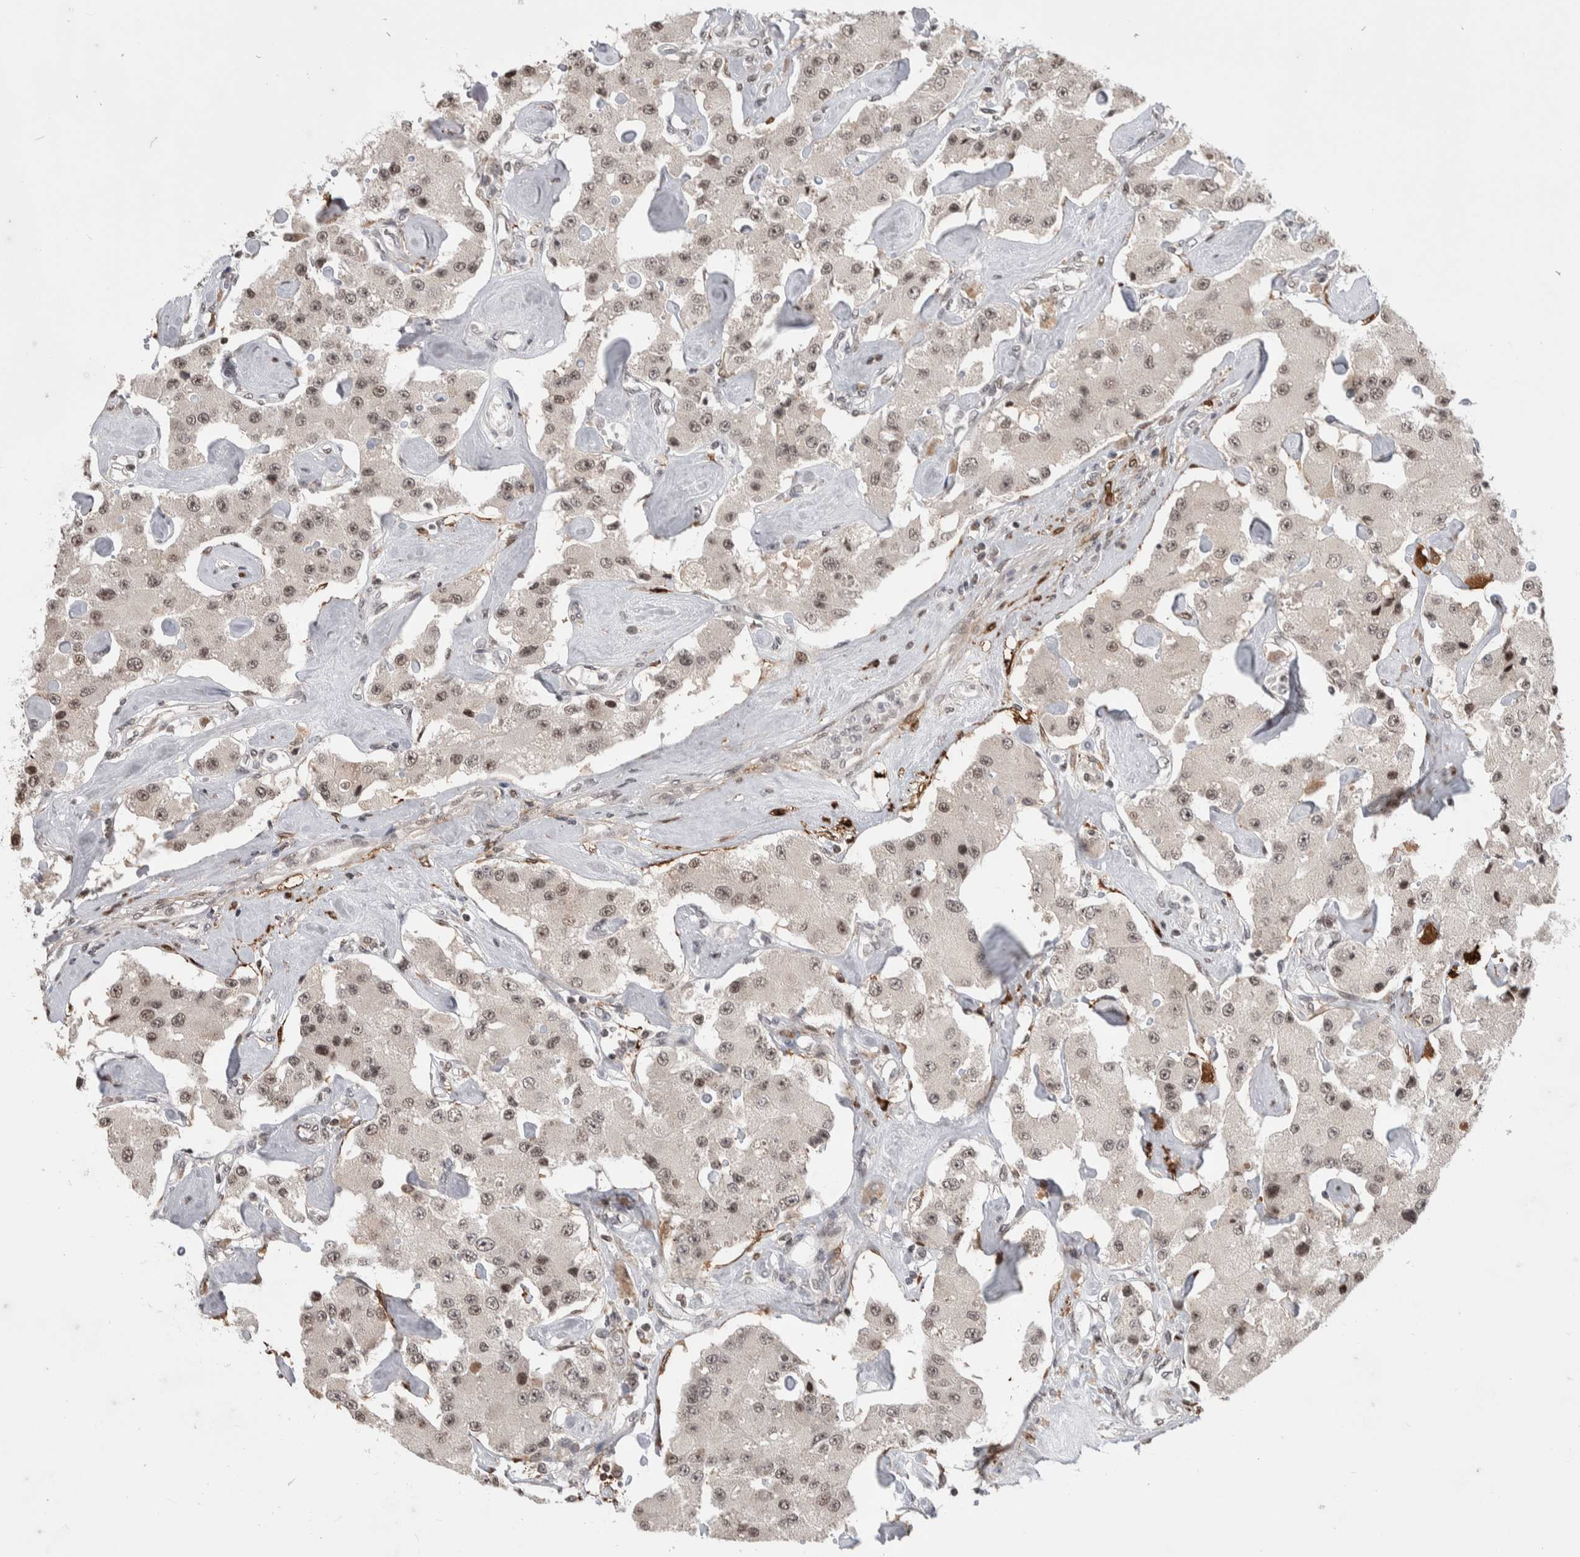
{"staining": {"intensity": "weak", "quantity": ">75%", "location": "nuclear"}, "tissue": "carcinoid", "cell_type": "Tumor cells", "image_type": "cancer", "snomed": [{"axis": "morphology", "description": "Carcinoid, malignant, NOS"}, {"axis": "topography", "description": "Pancreas"}], "caption": "Protein staining displays weak nuclear staining in approximately >75% of tumor cells in carcinoid.", "gene": "ZSCAN21", "patient": {"sex": "male", "age": 41}}